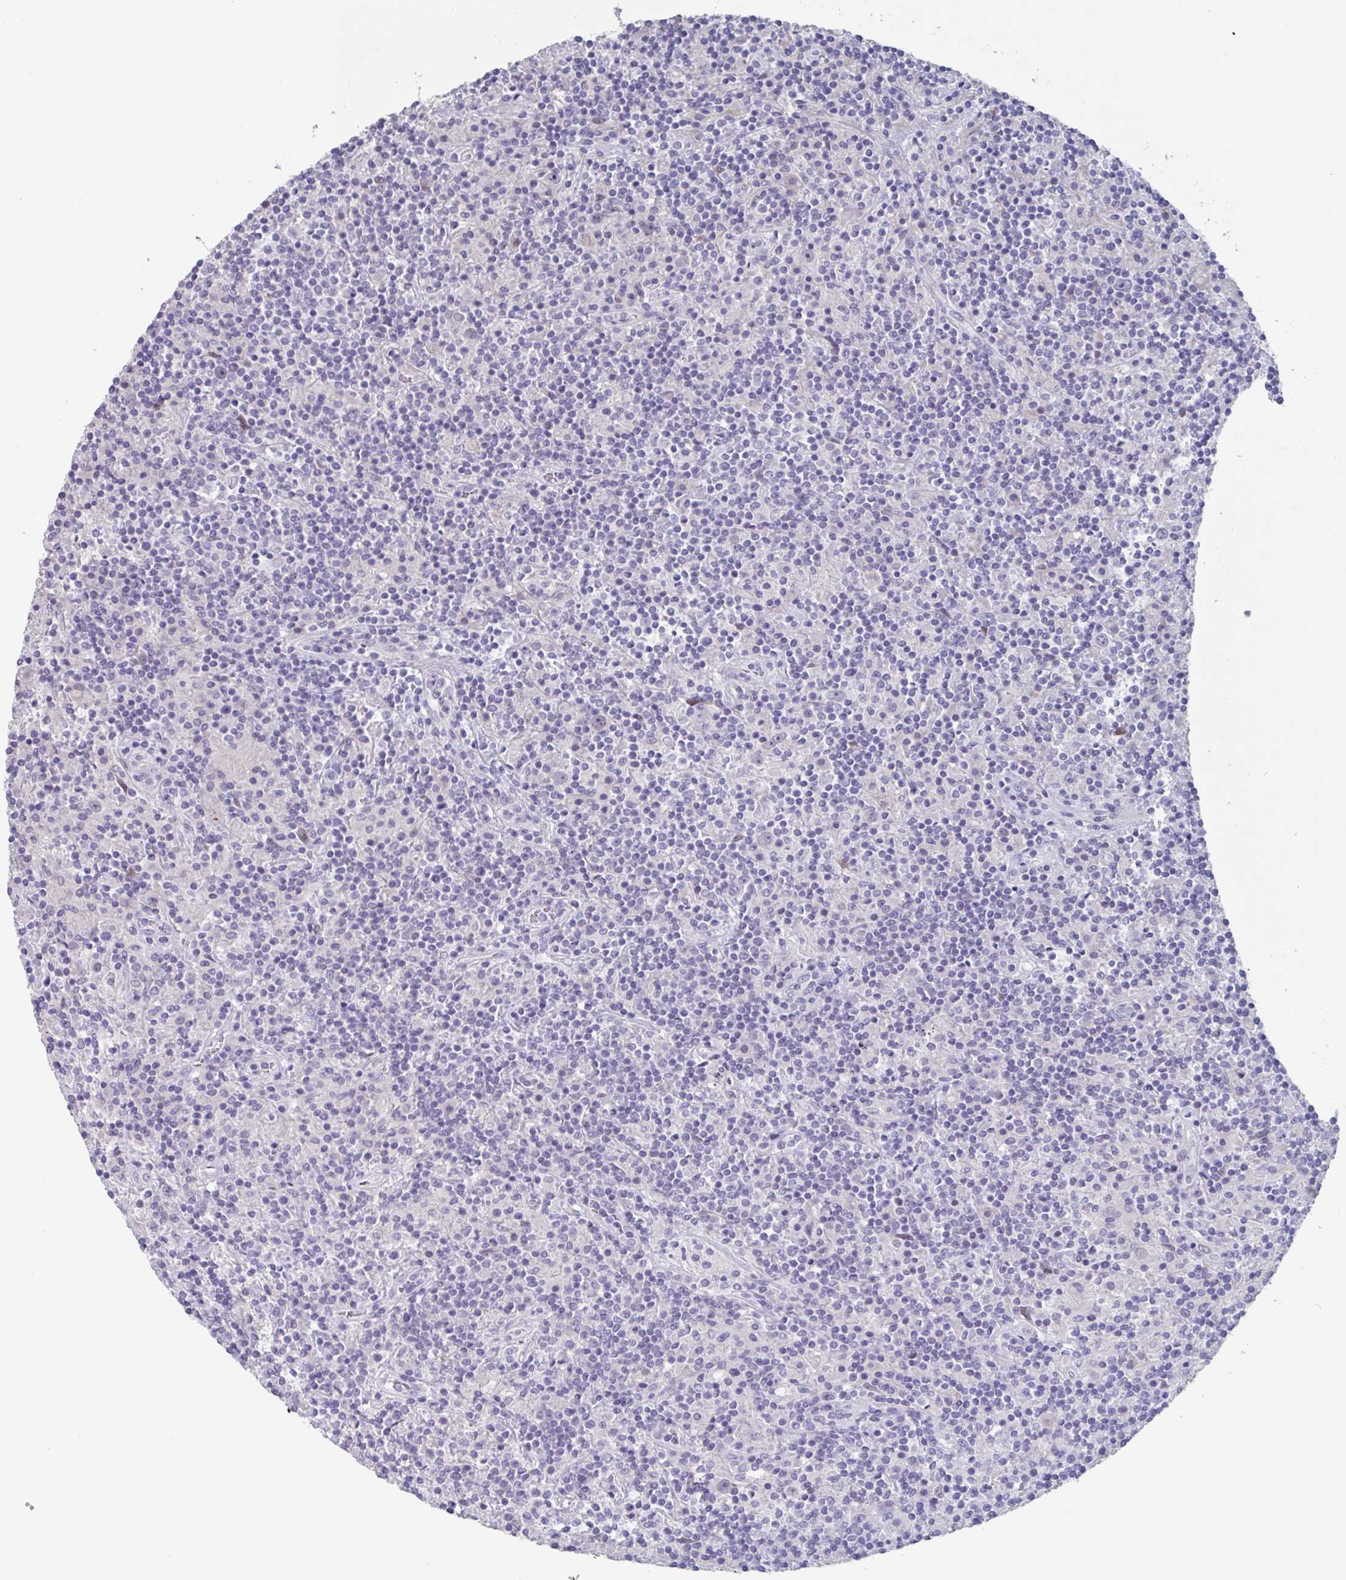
{"staining": {"intensity": "negative", "quantity": "none", "location": "none"}, "tissue": "lymphoma", "cell_type": "Tumor cells", "image_type": "cancer", "snomed": [{"axis": "morphology", "description": "Hodgkin's disease, NOS"}, {"axis": "topography", "description": "Lymph node"}], "caption": "IHC histopathology image of neoplastic tissue: human lymphoma stained with DAB shows no significant protein positivity in tumor cells. (DAB immunohistochemistry with hematoxylin counter stain).", "gene": "NOXRED1", "patient": {"sex": "male", "age": 70}}